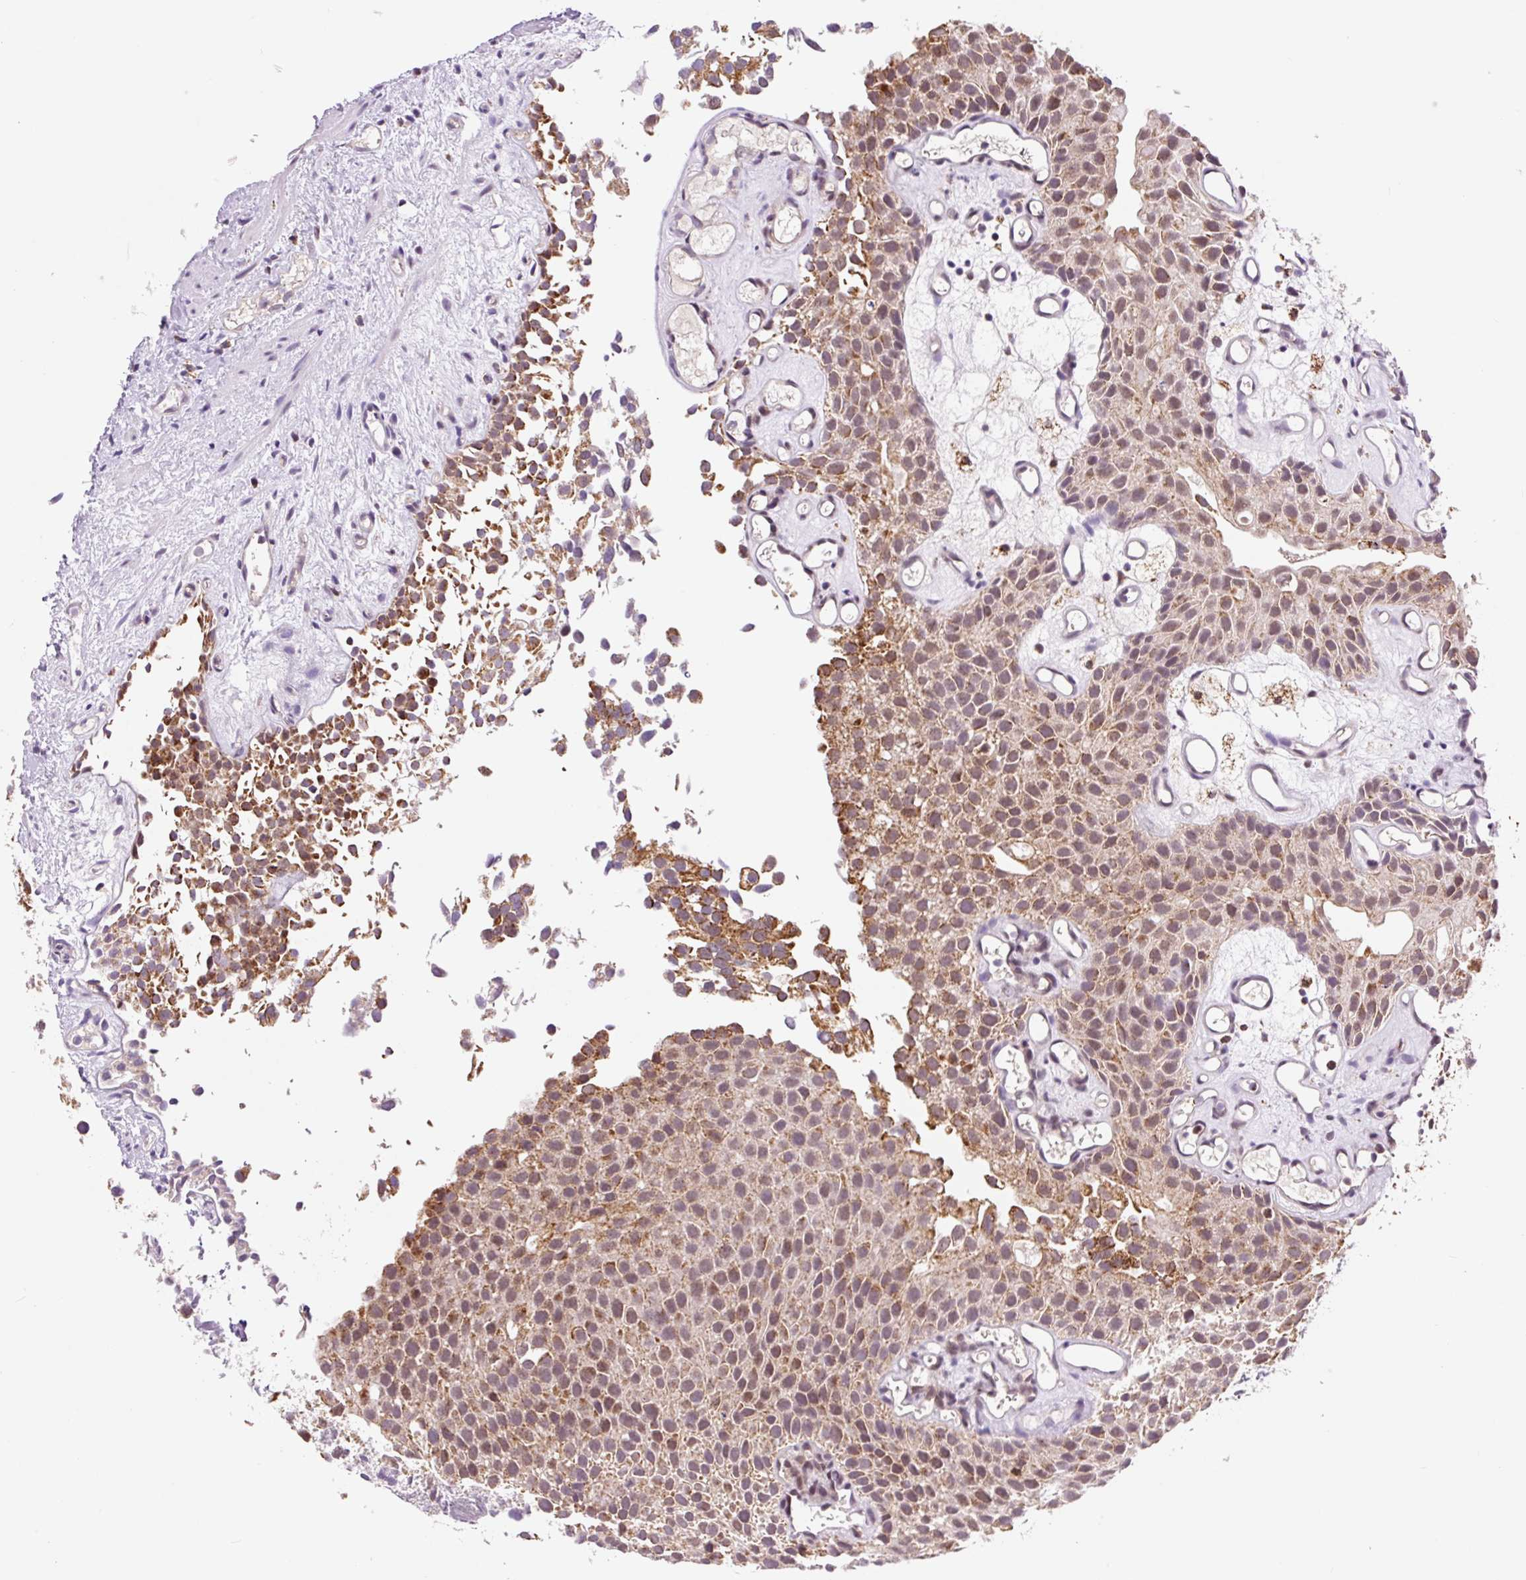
{"staining": {"intensity": "moderate", "quantity": ">75%", "location": "nuclear"}, "tissue": "urothelial cancer", "cell_type": "Tumor cells", "image_type": "cancer", "snomed": [{"axis": "morphology", "description": "Urothelial carcinoma, Low grade"}, {"axis": "topography", "description": "Urinary bladder"}], "caption": "The immunohistochemical stain shows moderate nuclear positivity in tumor cells of urothelial cancer tissue.", "gene": "PCK2", "patient": {"sex": "male", "age": 88}}